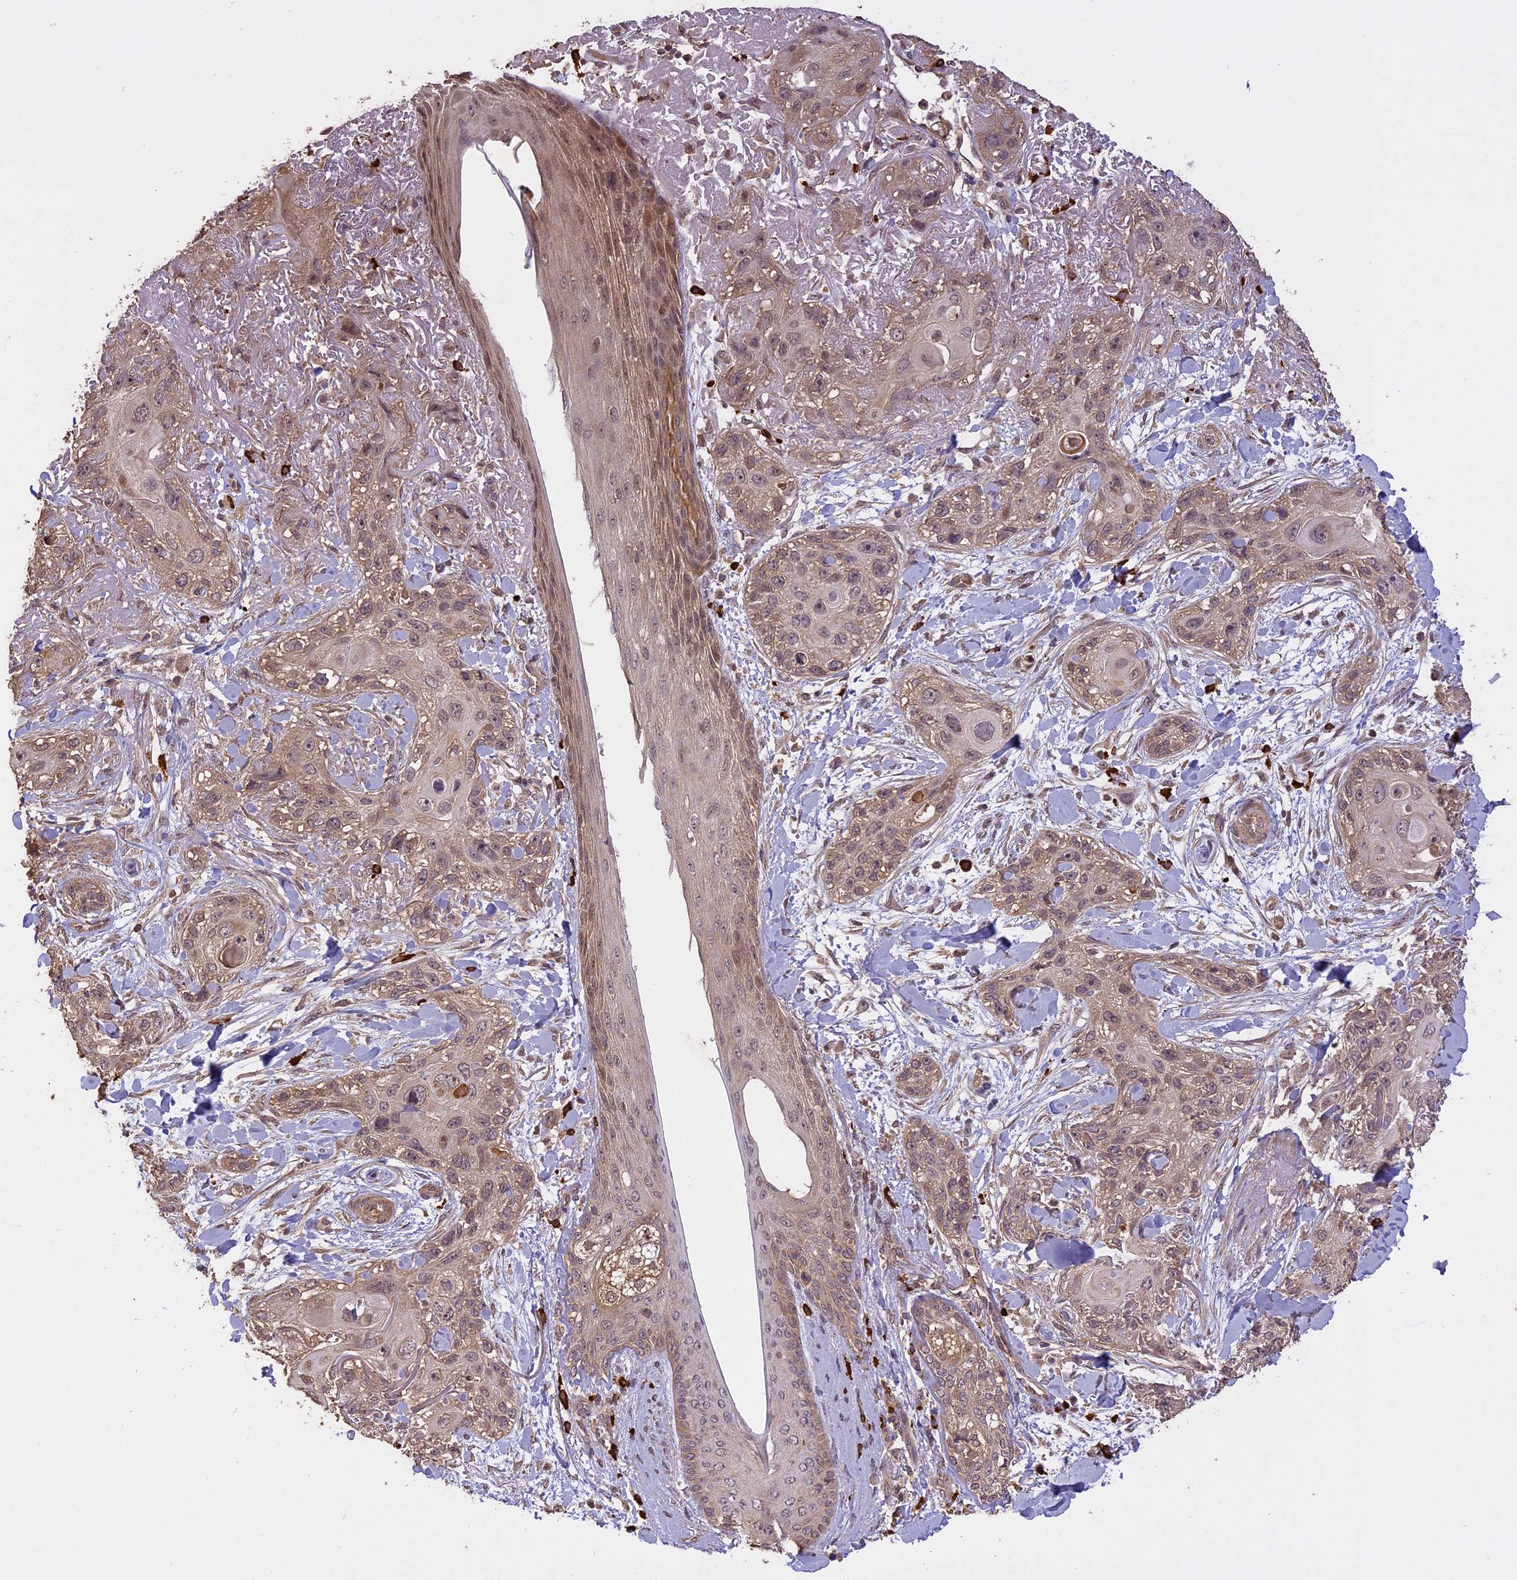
{"staining": {"intensity": "weak", "quantity": ">75%", "location": "cytoplasmic/membranous,nuclear"}, "tissue": "skin cancer", "cell_type": "Tumor cells", "image_type": "cancer", "snomed": [{"axis": "morphology", "description": "Normal tissue, NOS"}, {"axis": "morphology", "description": "Squamous cell carcinoma, NOS"}, {"axis": "topography", "description": "Skin"}], "caption": "Immunohistochemical staining of human skin squamous cell carcinoma reveals weak cytoplasmic/membranous and nuclear protein expression in about >75% of tumor cells.", "gene": "TIGD7", "patient": {"sex": "male", "age": 72}}